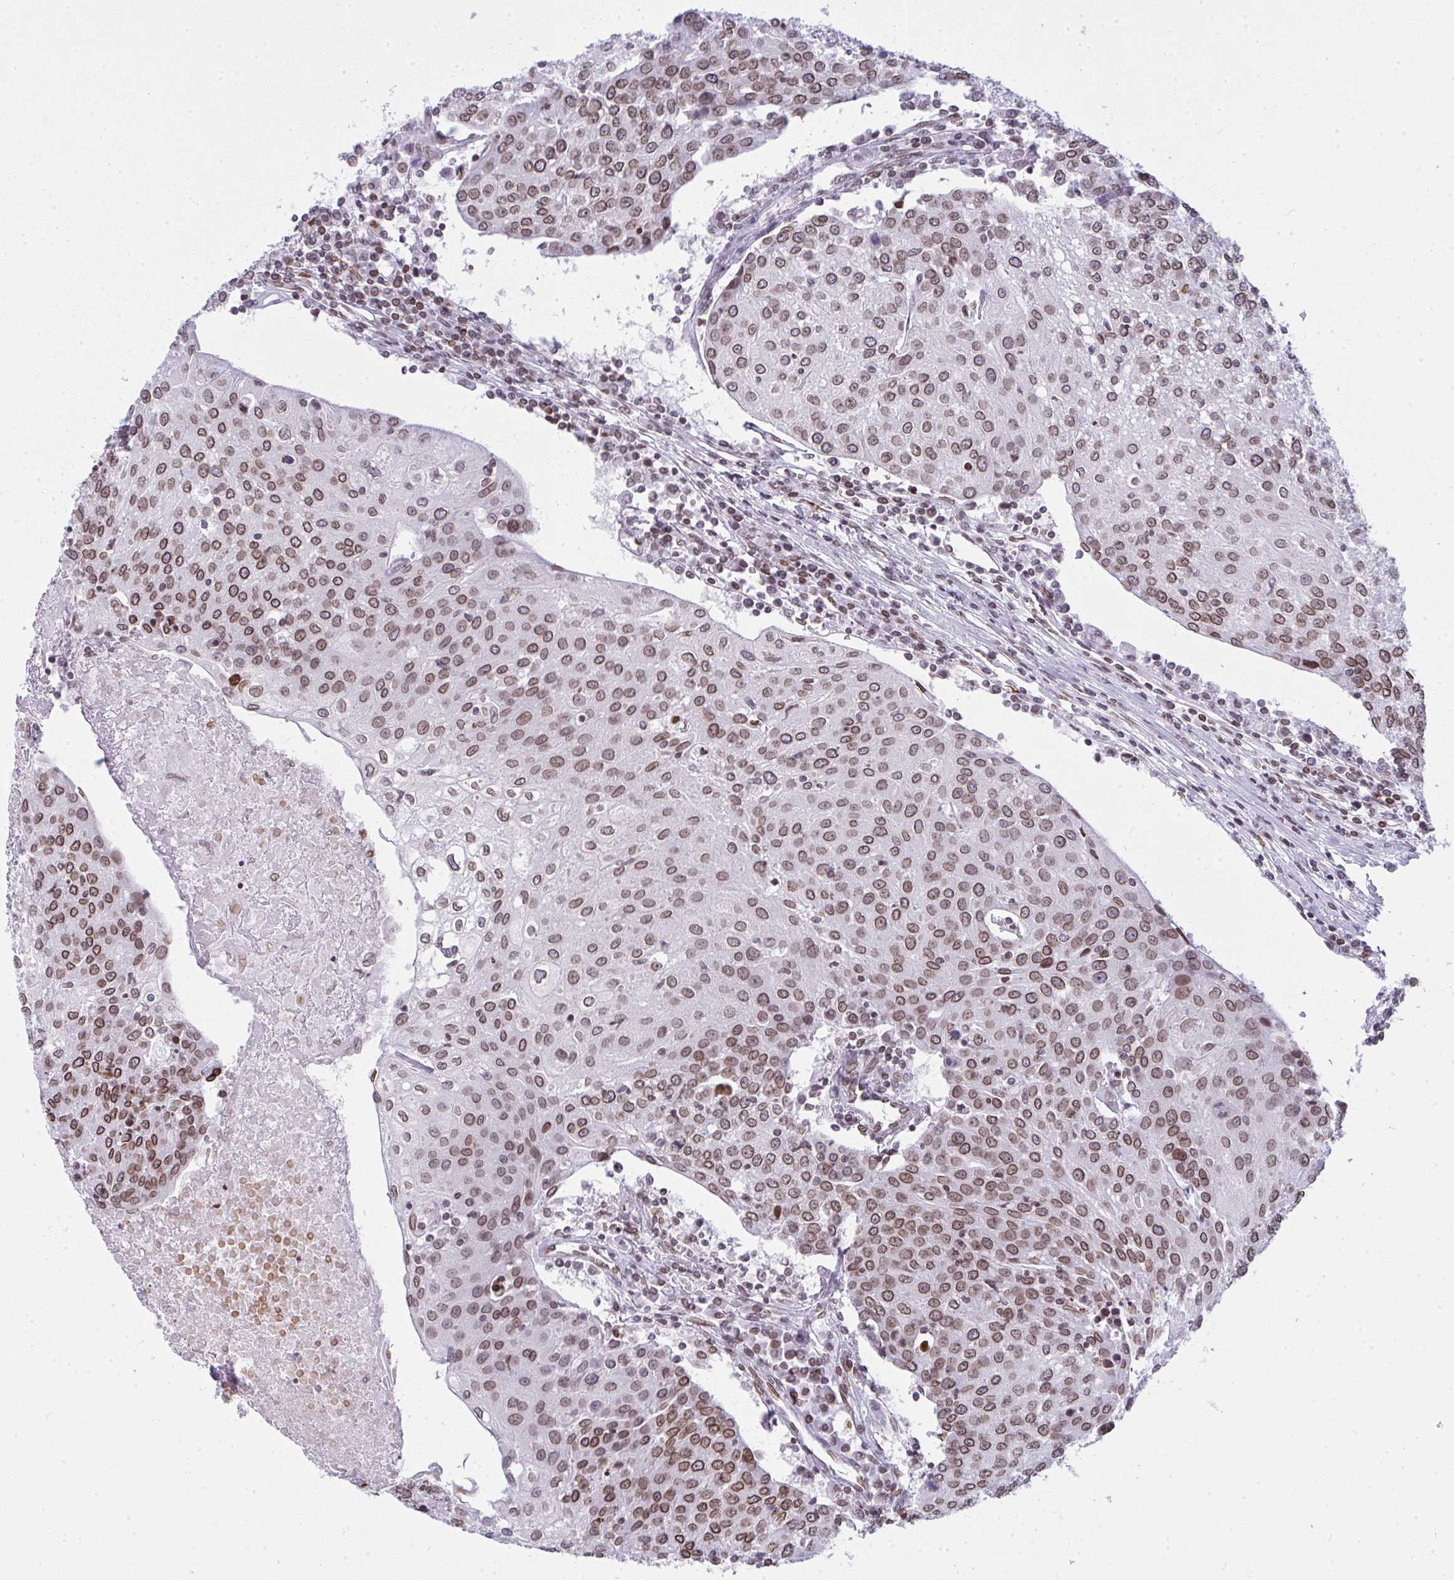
{"staining": {"intensity": "moderate", "quantity": ">75%", "location": "cytoplasmic/membranous,nuclear"}, "tissue": "urothelial cancer", "cell_type": "Tumor cells", "image_type": "cancer", "snomed": [{"axis": "morphology", "description": "Urothelial carcinoma, High grade"}, {"axis": "topography", "description": "Urinary bladder"}], "caption": "A high-resolution micrograph shows immunohistochemistry staining of urothelial cancer, which reveals moderate cytoplasmic/membranous and nuclear positivity in approximately >75% of tumor cells.", "gene": "LMNB2", "patient": {"sex": "female", "age": 85}}